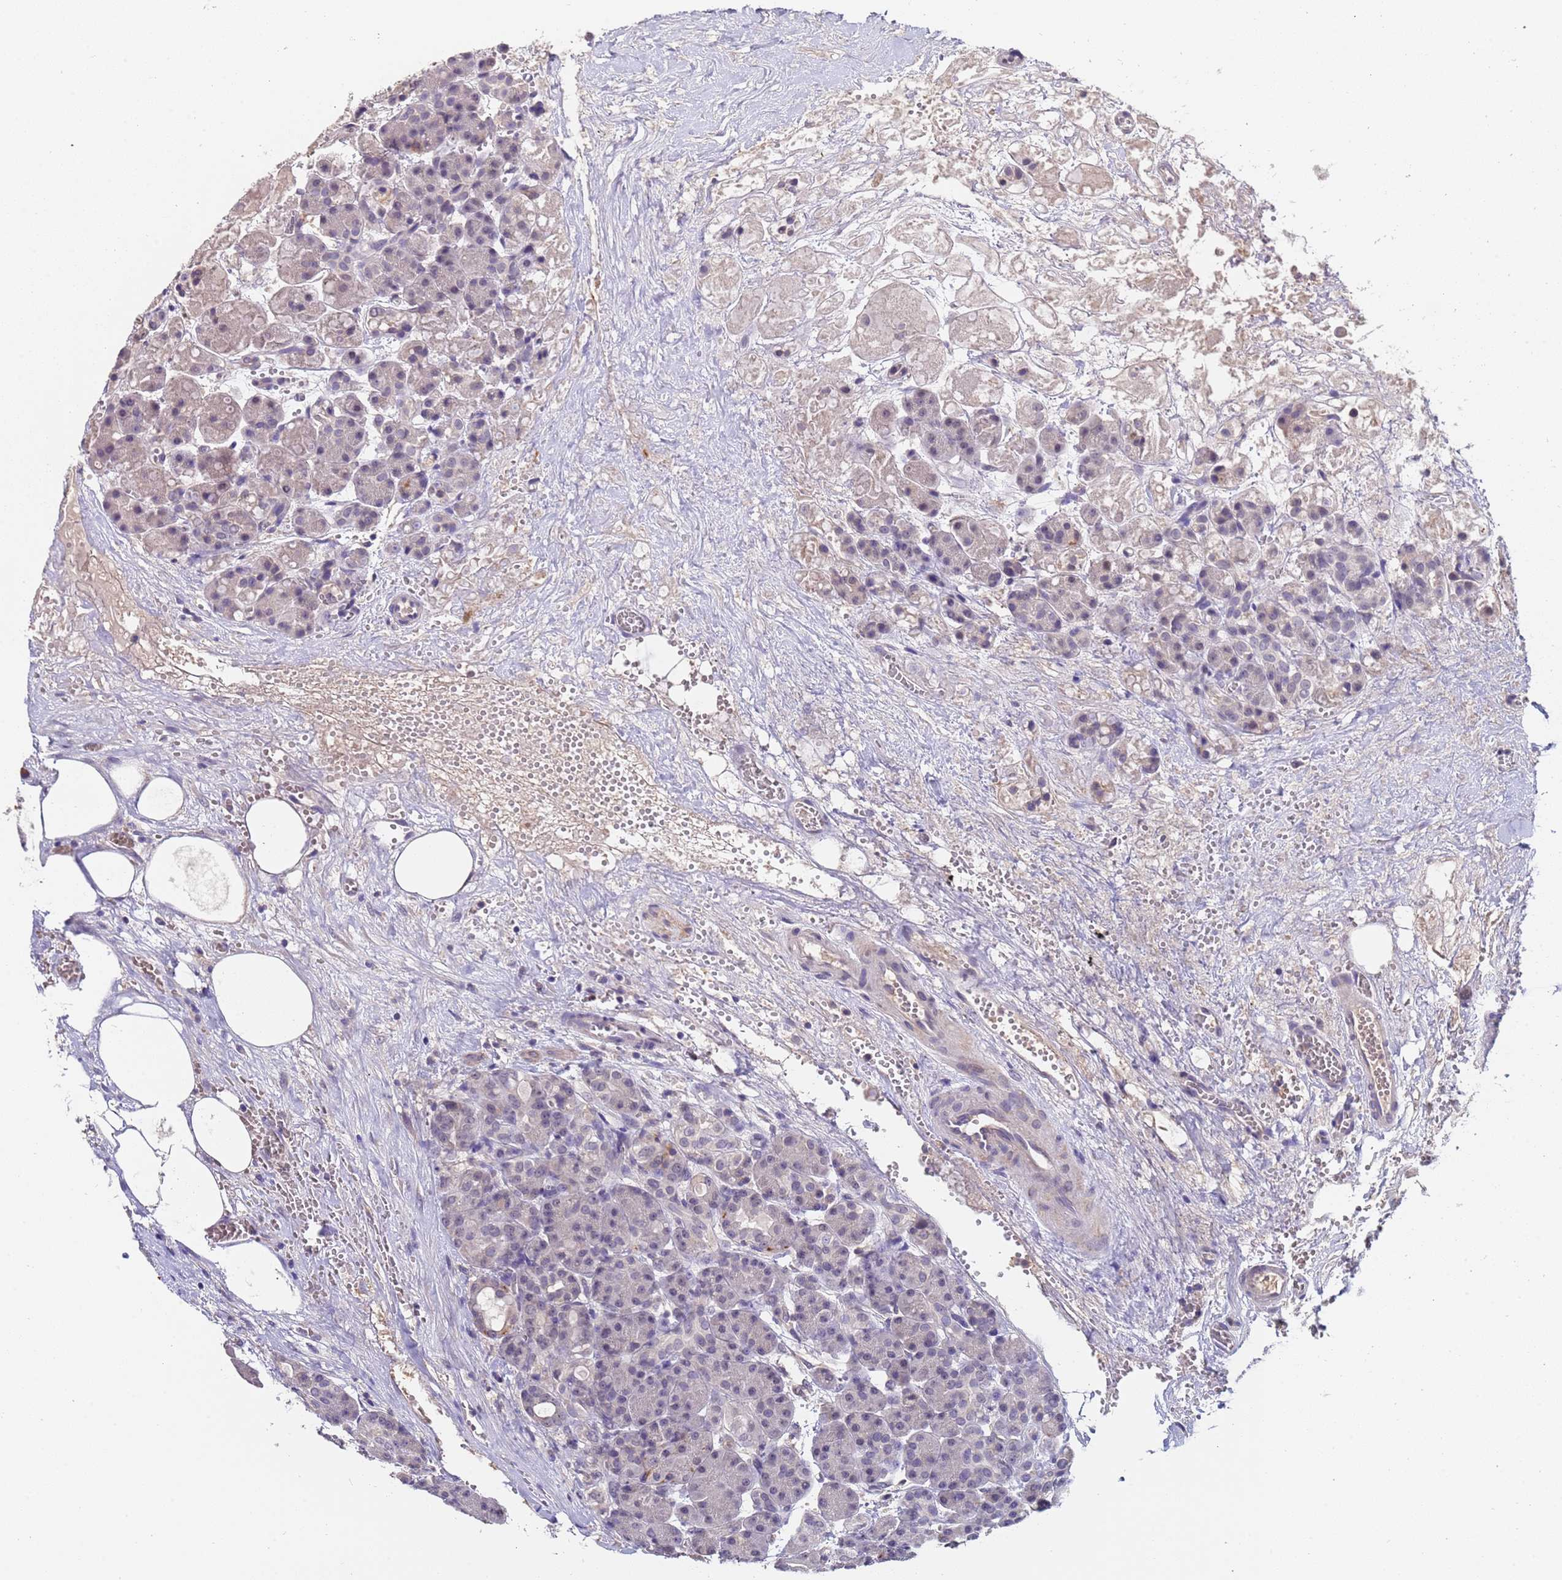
{"staining": {"intensity": "weak", "quantity": "<25%", "location": "nuclear"}, "tissue": "pancreas", "cell_type": "Exocrine glandular cells", "image_type": "normal", "snomed": [{"axis": "morphology", "description": "Normal tissue, NOS"}, {"axis": "topography", "description": "Pancreas"}], "caption": "Immunohistochemical staining of benign human pancreas displays no significant expression in exocrine glandular cells.", "gene": "ZNF248", "patient": {"sex": "male", "age": 63}}